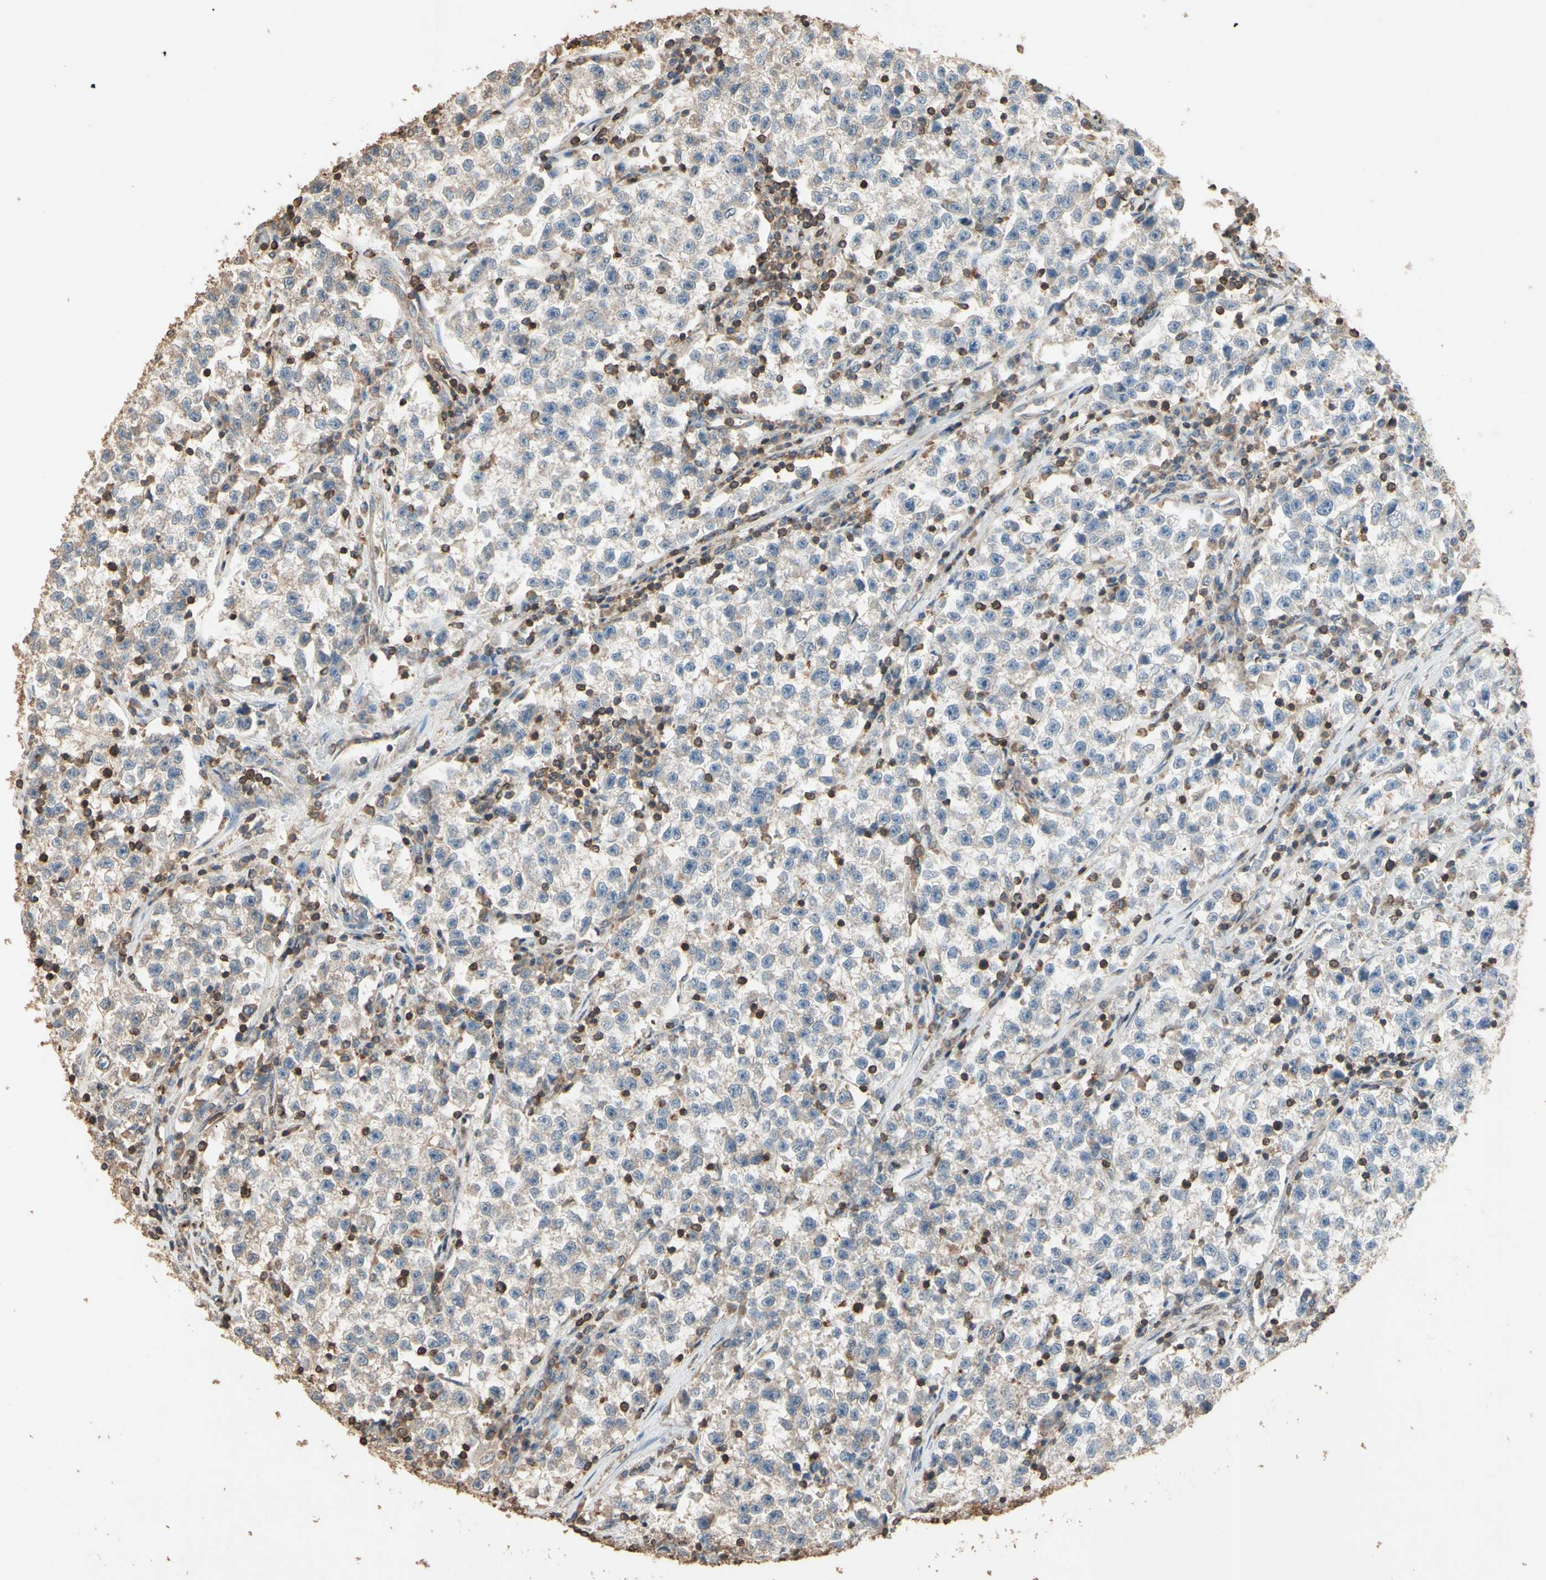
{"staining": {"intensity": "negative", "quantity": "none", "location": "none"}, "tissue": "testis cancer", "cell_type": "Tumor cells", "image_type": "cancer", "snomed": [{"axis": "morphology", "description": "Seminoma, NOS"}, {"axis": "topography", "description": "Testis"}], "caption": "A photomicrograph of human testis cancer (seminoma) is negative for staining in tumor cells.", "gene": "MAP3K10", "patient": {"sex": "male", "age": 22}}